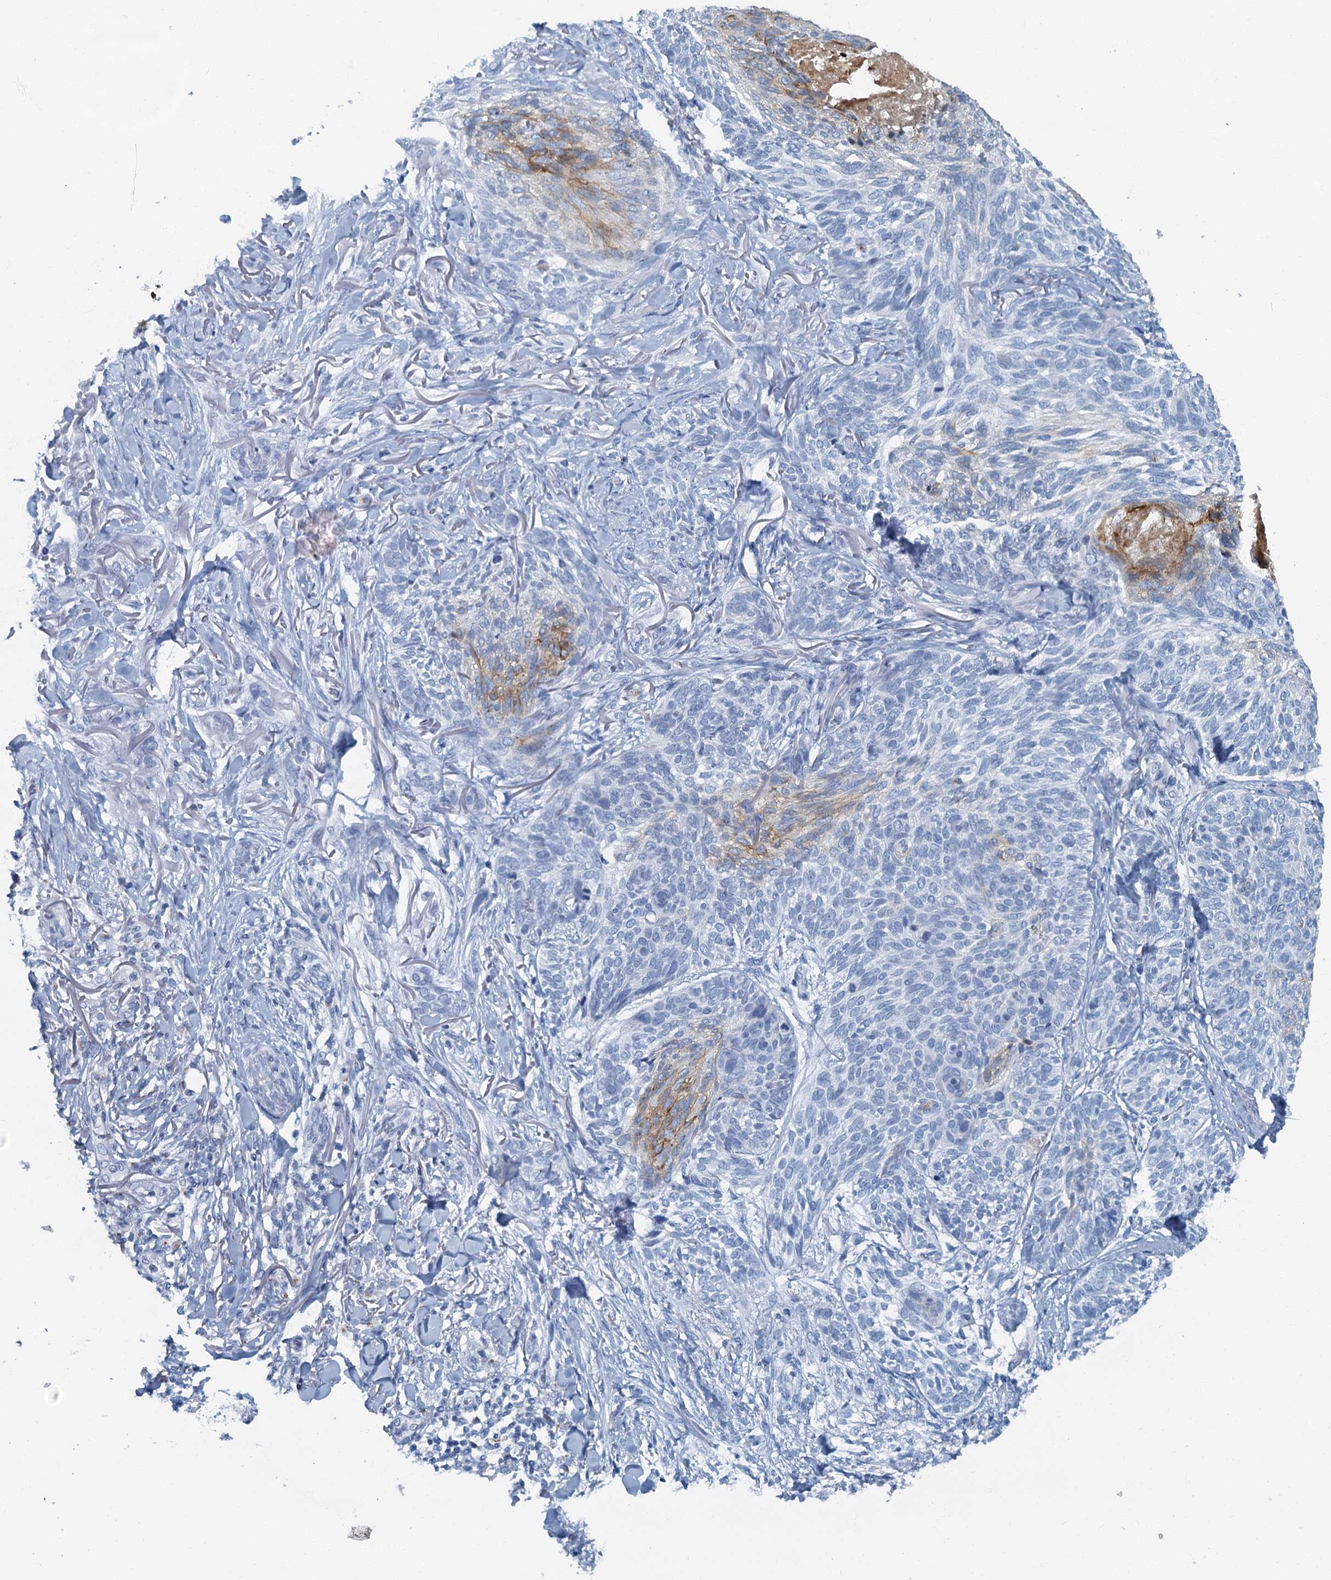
{"staining": {"intensity": "moderate", "quantity": "<25%", "location": "cytoplasmic/membranous"}, "tissue": "skin cancer", "cell_type": "Tumor cells", "image_type": "cancer", "snomed": [{"axis": "morphology", "description": "Normal tissue, NOS"}, {"axis": "morphology", "description": "Basal cell carcinoma"}, {"axis": "topography", "description": "Skin"}], "caption": "This histopathology image demonstrates IHC staining of human skin cancer, with low moderate cytoplasmic/membranous staining in about <25% of tumor cells.", "gene": "LYPD3", "patient": {"sex": "male", "age": 66}}